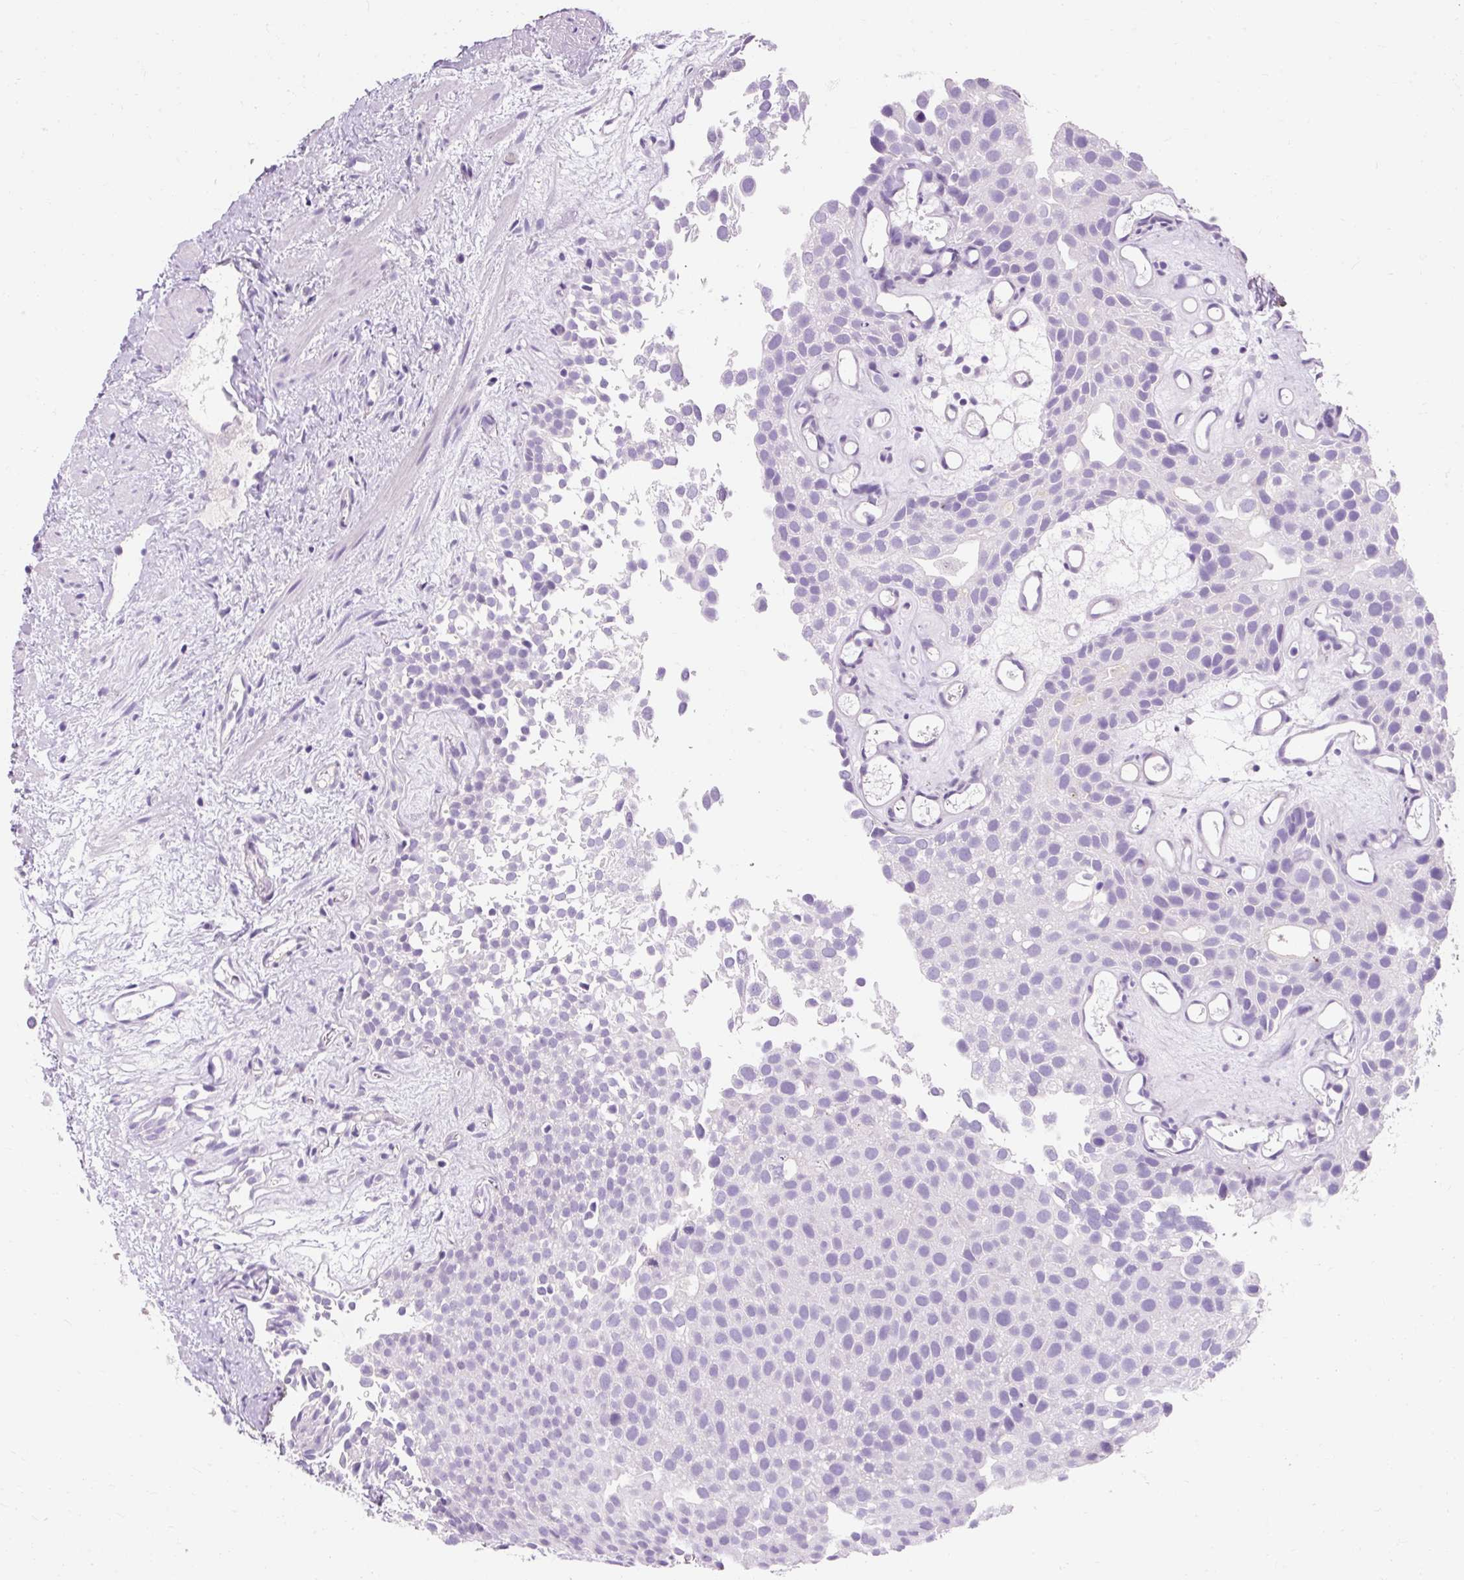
{"staining": {"intensity": "negative", "quantity": "none", "location": "none"}, "tissue": "urothelial cancer", "cell_type": "Tumor cells", "image_type": "cancer", "snomed": [{"axis": "morphology", "description": "Urothelial carcinoma, Low grade"}, {"axis": "topography", "description": "Urinary bladder"}], "caption": "Immunohistochemistry histopathology image of human urothelial cancer stained for a protein (brown), which shows no expression in tumor cells. (Brightfield microscopy of DAB immunohistochemistry (IHC) at high magnification).", "gene": "TMEM213", "patient": {"sex": "male", "age": 88}}